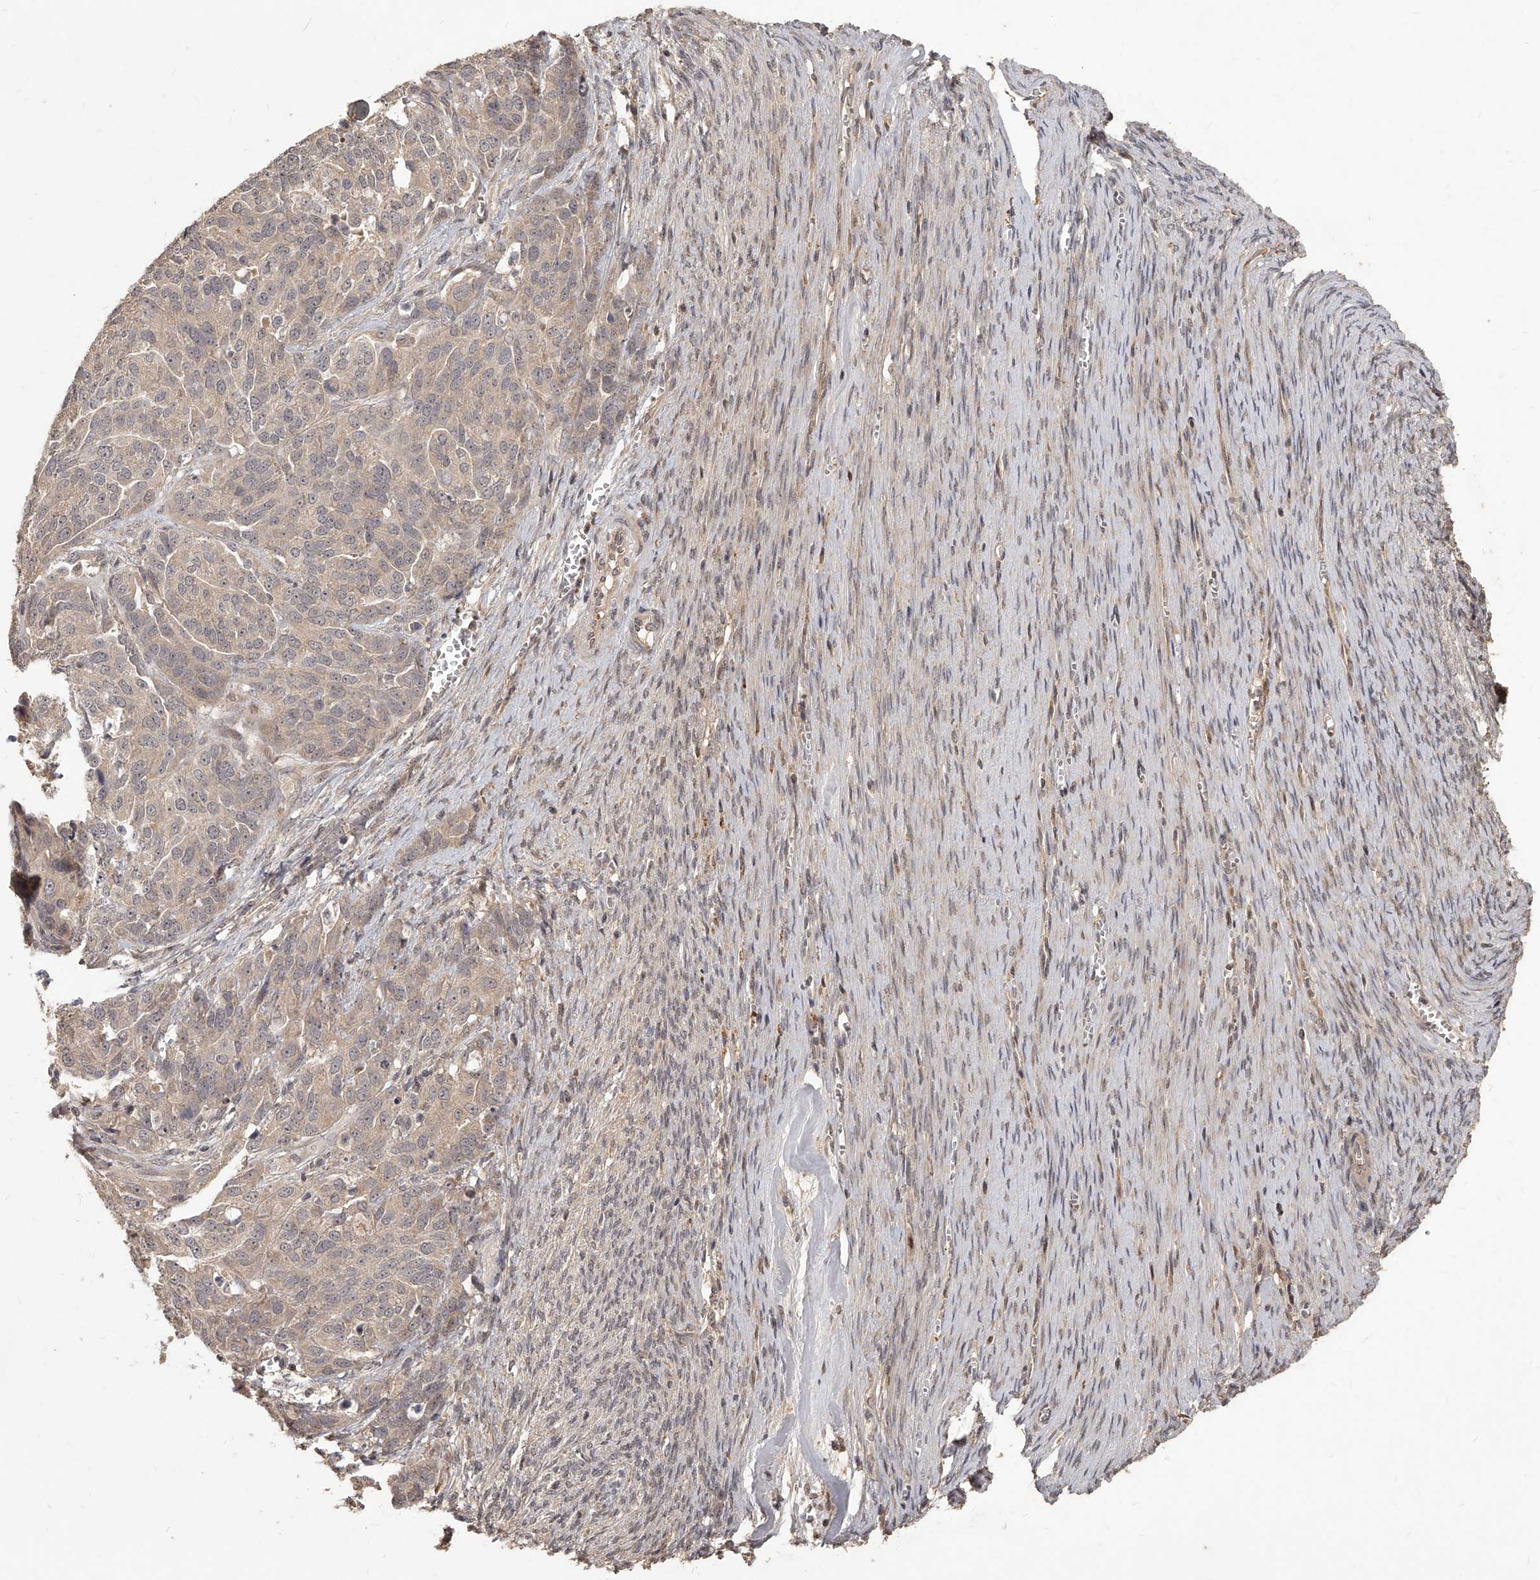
{"staining": {"intensity": "weak", "quantity": "<25%", "location": "cytoplasmic/membranous"}, "tissue": "ovarian cancer", "cell_type": "Tumor cells", "image_type": "cancer", "snomed": [{"axis": "morphology", "description": "Cystadenocarcinoma, serous, NOS"}, {"axis": "topography", "description": "Ovary"}], "caption": "This is a photomicrograph of immunohistochemistry (IHC) staining of ovarian serous cystadenocarcinoma, which shows no staining in tumor cells.", "gene": "SLC37A1", "patient": {"sex": "female", "age": 44}}